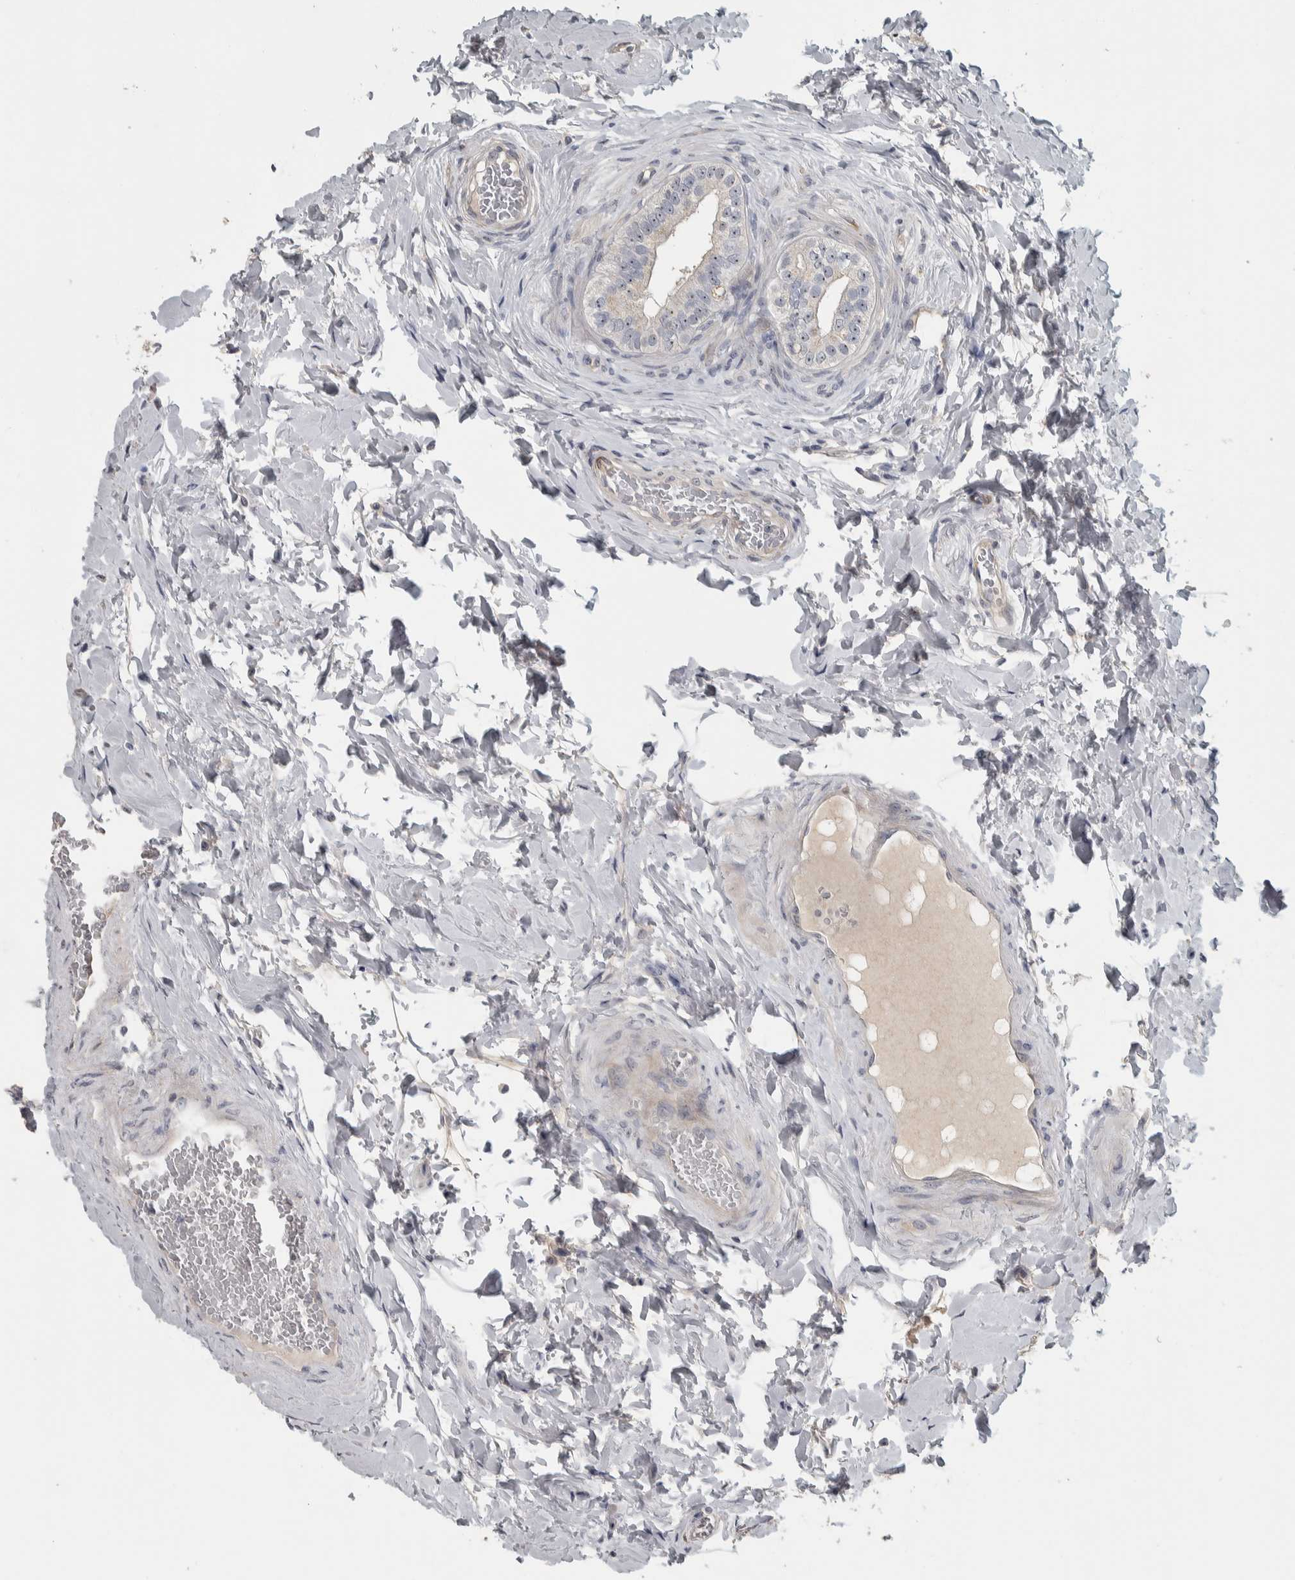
{"staining": {"intensity": "weak", "quantity": "25%-75%", "location": "nuclear"}, "tissue": "epididymis", "cell_type": "Glandular cells", "image_type": "normal", "snomed": [{"axis": "morphology", "description": "Normal tissue, NOS"}, {"axis": "topography", "description": "Testis"}, {"axis": "topography", "description": "Epididymis"}], "caption": "Immunohistochemical staining of benign epididymis reveals 25%-75% levels of weak nuclear protein expression in approximately 25%-75% of glandular cells. Using DAB (3,3'-diaminobenzidine) (brown) and hematoxylin (blue) stains, captured at high magnification using brightfield microscopy.", "gene": "DCAF10", "patient": {"sex": "male", "age": 36}}